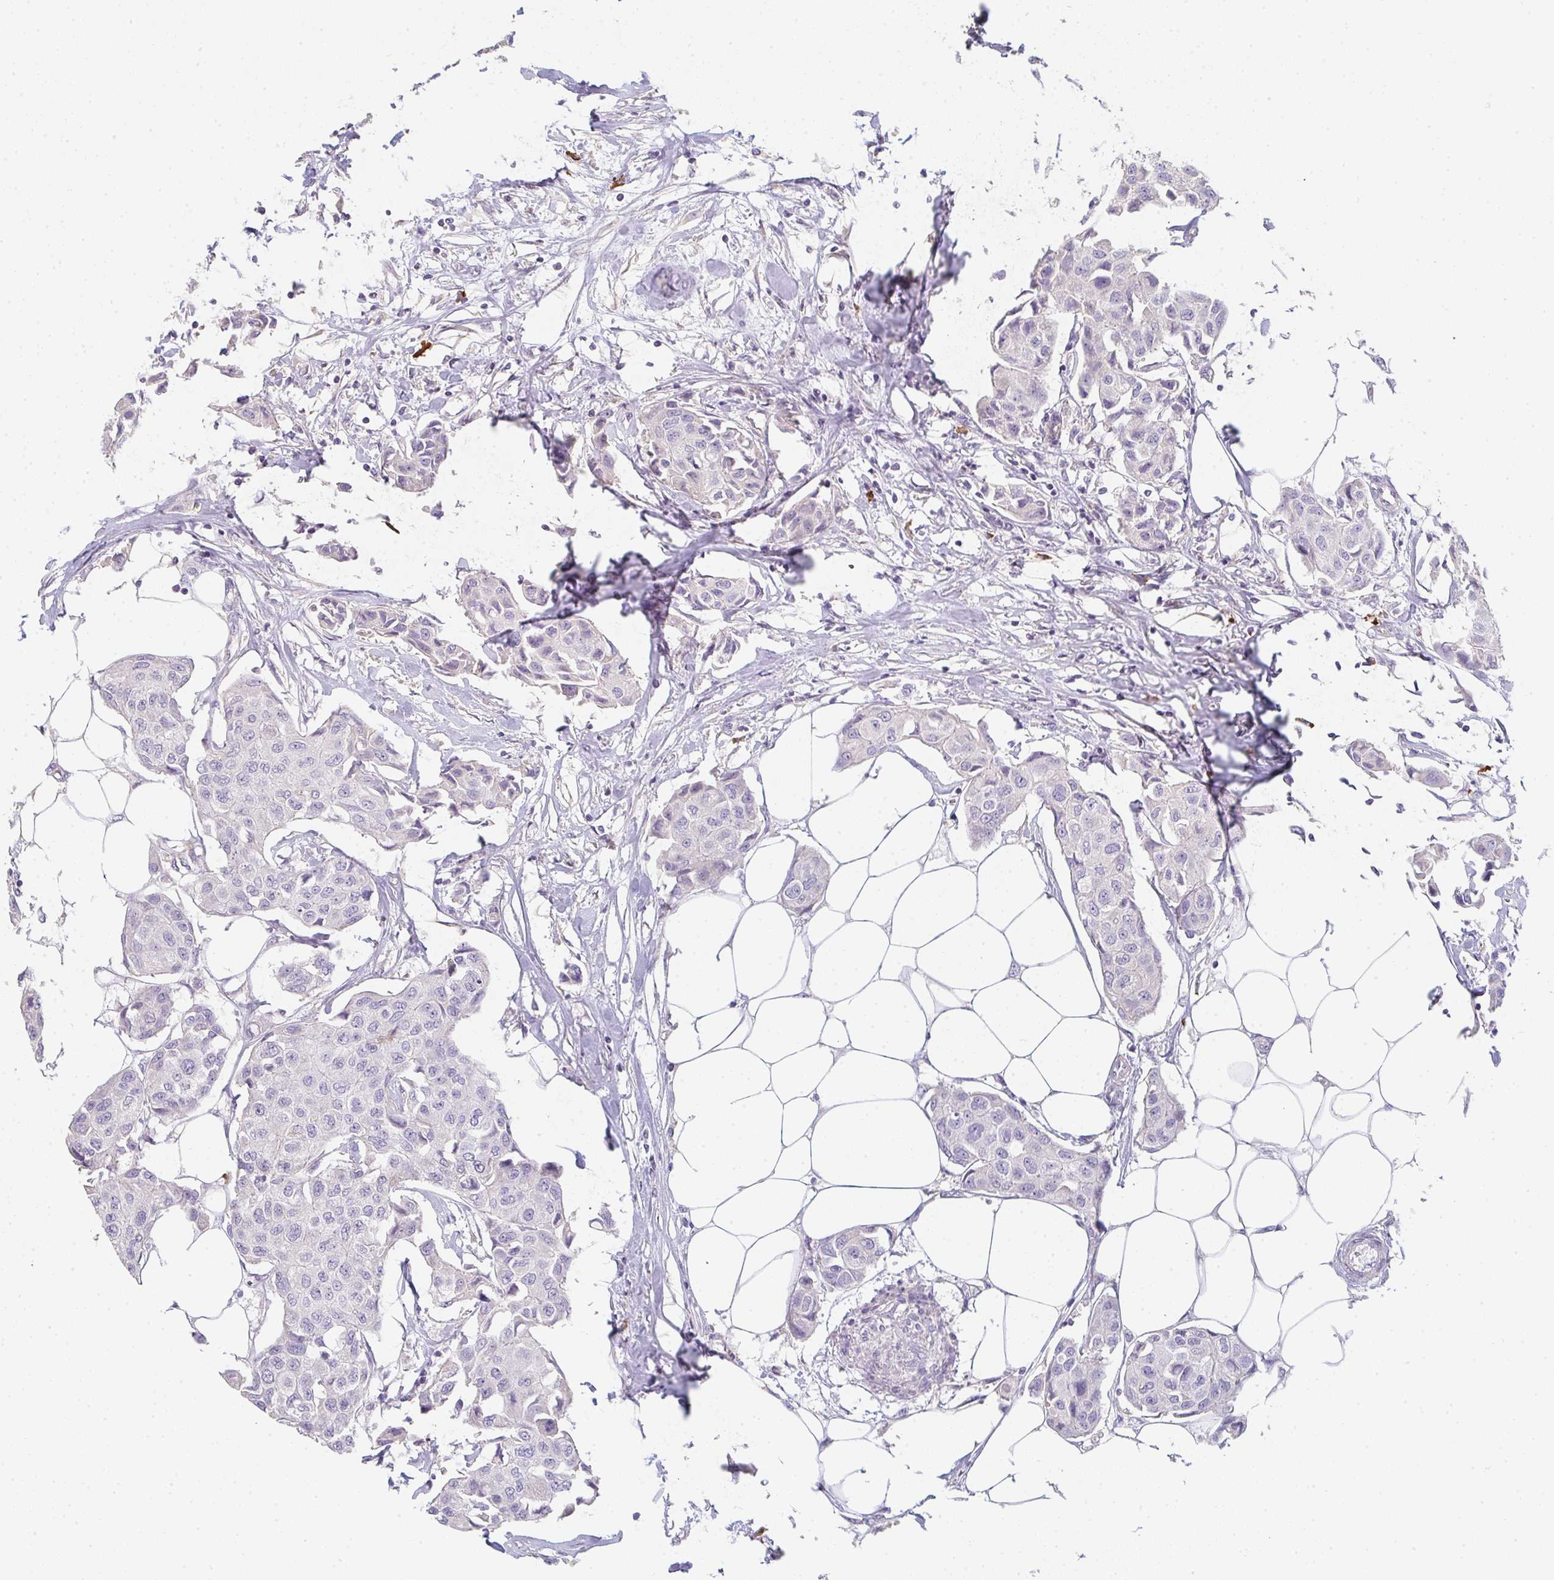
{"staining": {"intensity": "negative", "quantity": "none", "location": "none"}, "tissue": "breast cancer", "cell_type": "Tumor cells", "image_type": "cancer", "snomed": [{"axis": "morphology", "description": "Duct carcinoma"}, {"axis": "topography", "description": "Breast"}, {"axis": "topography", "description": "Lymph node"}], "caption": "Immunohistochemistry photomicrograph of human breast cancer stained for a protein (brown), which displays no positivity in tumor cells.", "gene": "ZNF215", "patient": {"sex": "female", "age": 80}}